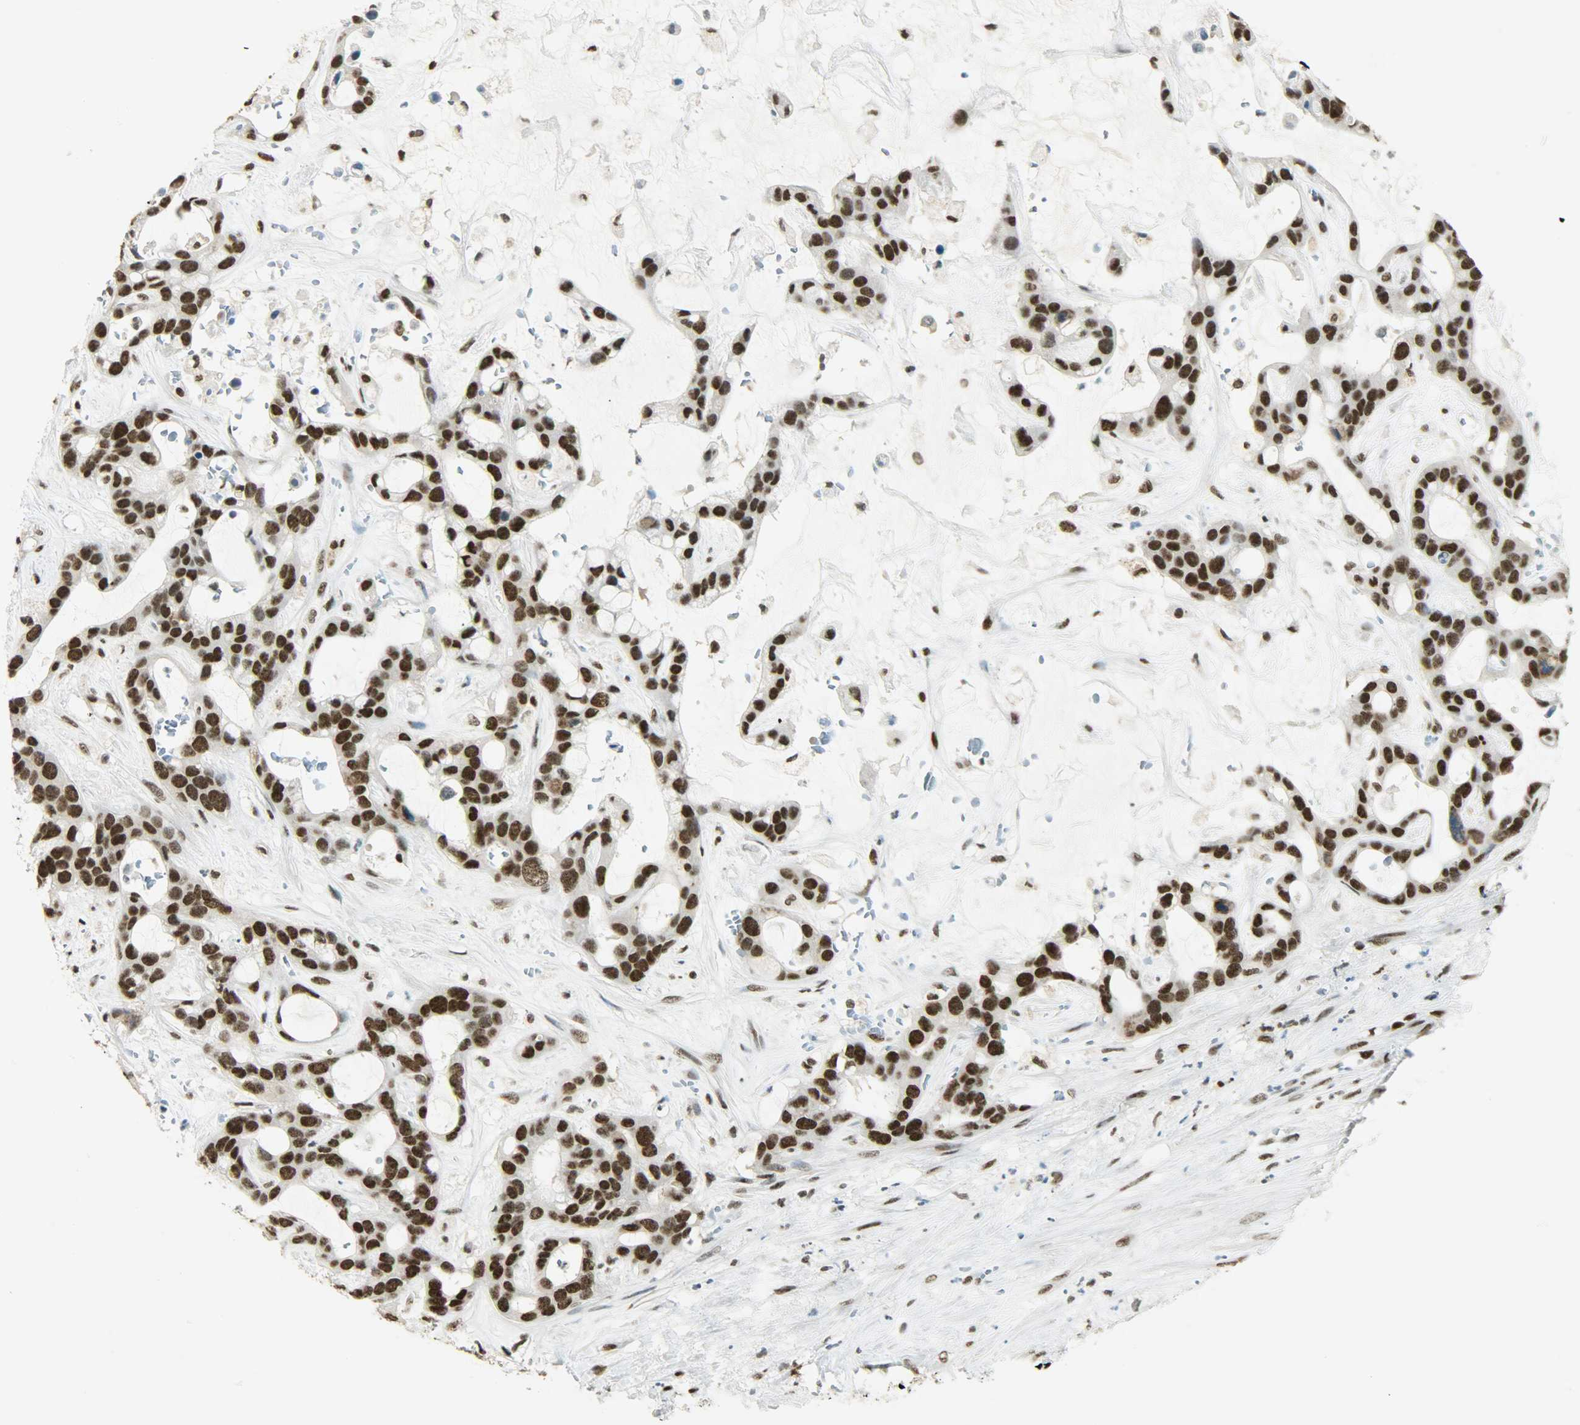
{"staining": {"intensity": "strong", "quantity": ">75%", "location": "nuclear"}, "tissue": "liver cancer", "cell_type": "Tumor cells", "image_type": "cancer", "snomed": [{"axis": "morphology", "description": "Cholangiocarcinoma"}, {"axis": "topography", "description": "Liver"}], "caption": "Strong nuclear positivity for a protein is seen in approximately >75% of tumor cells of liver cholangiocarcinoma using immunohistochemistry.", "gene": "MYEF2", "patient": {"sex": "female", "age": 65}}